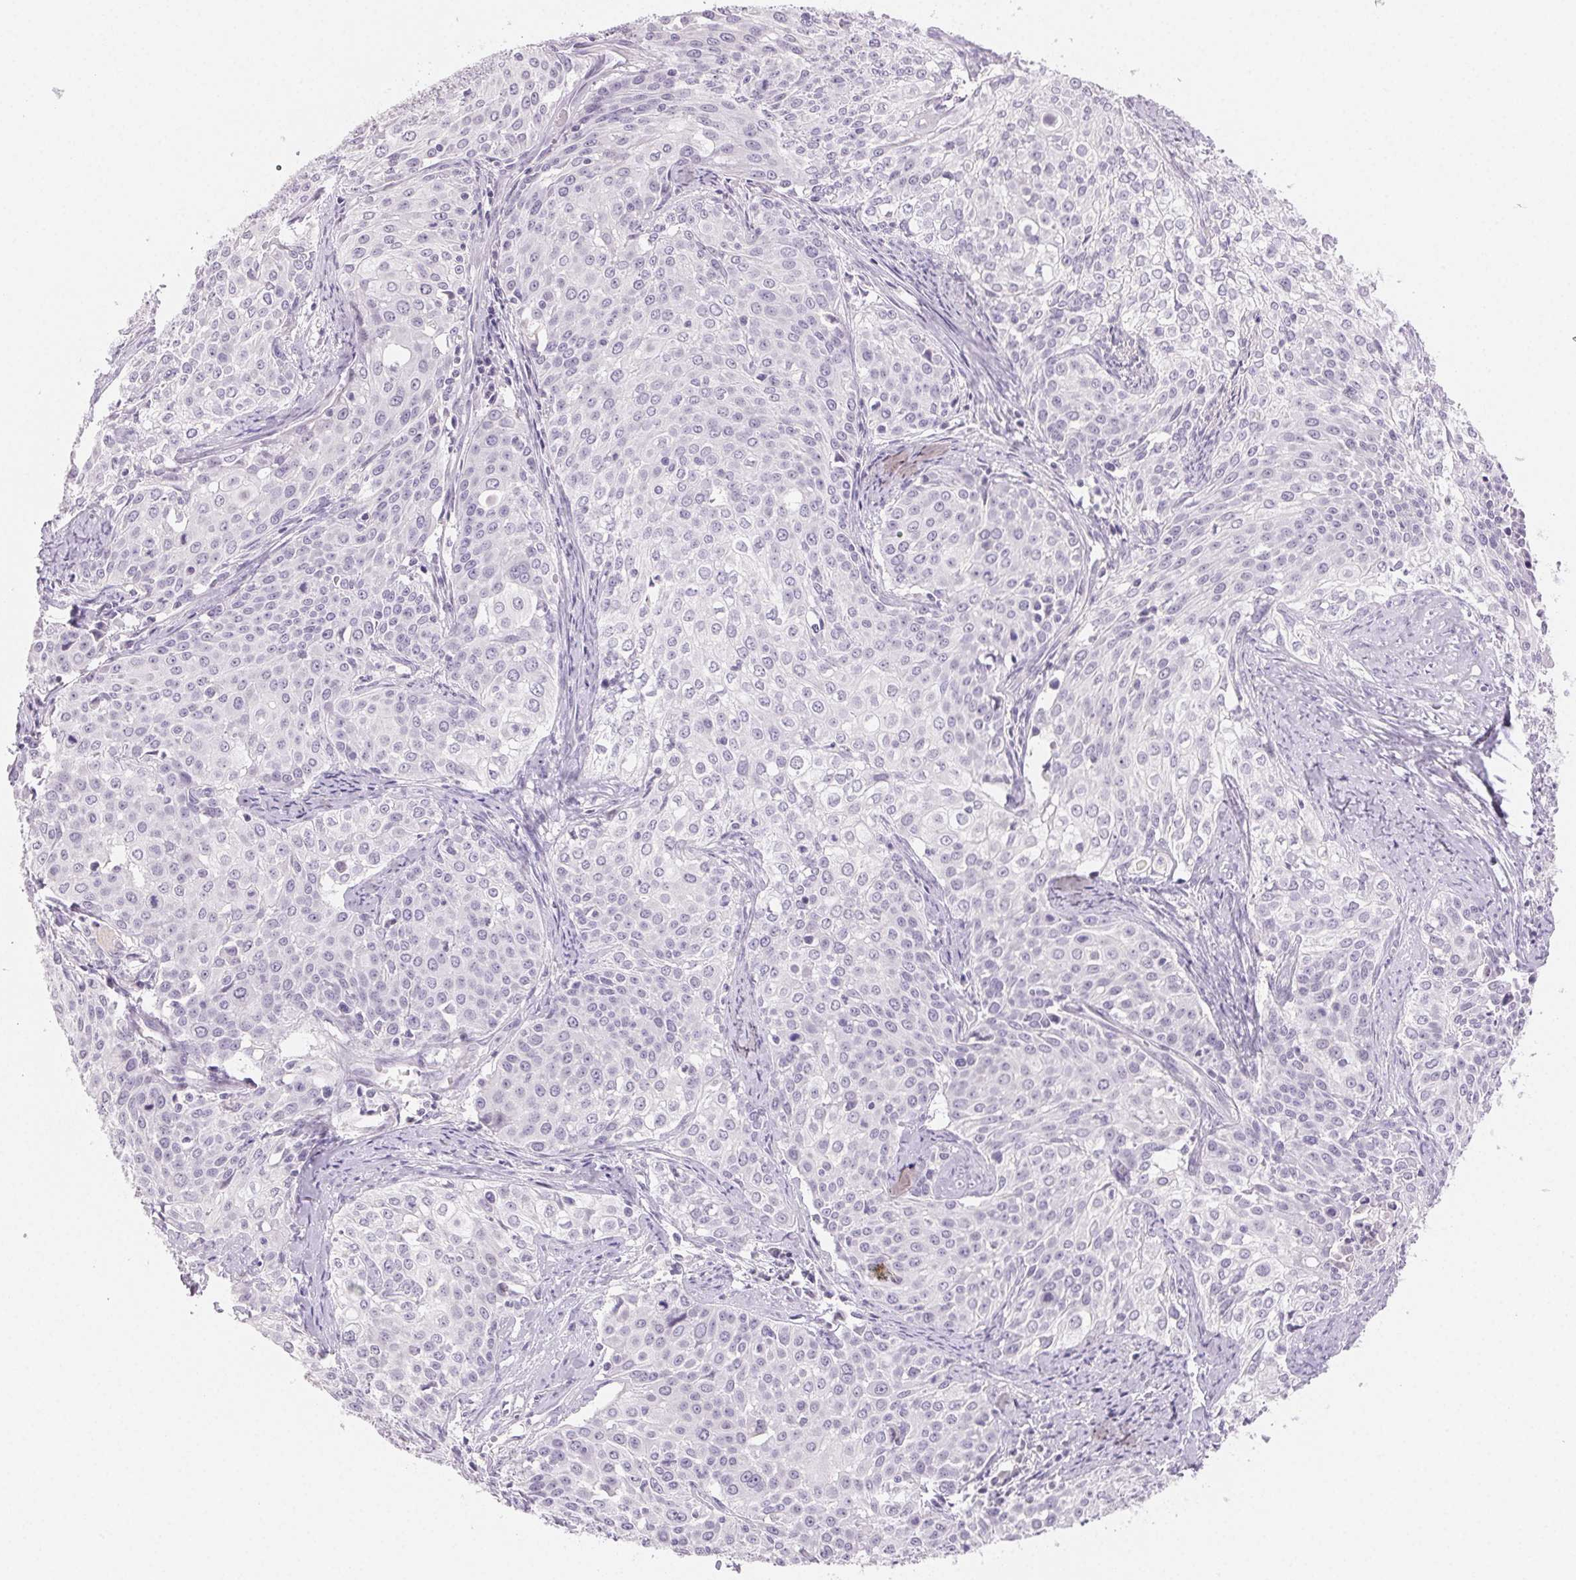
{"staining": {"intensity": "negative", "quantity": "none", "location": "none"}, "tissue": "cervical cancer", "cell_type": "Tumor cells", "image_type": "cancer", "snomed": [{"axis": "morphology", "description": "Squamous cell carcinoma, NOS"}, {"axis": "topography", "description": "Cervix"}], "caption": "An IHC micrograph of cervical cancer (squamous cell carcinoma) is shown. There is no staining in tumor cells of cervical cancer (squamous cell carcinoma). Brightfield microscopy of immunohistochemistry (IHC) stained with DAB (brown) and hematoxylin (blue), captured at high magnification.", "gene": "BPIFB2", "patient": {"sex": "female", "age": 39}}